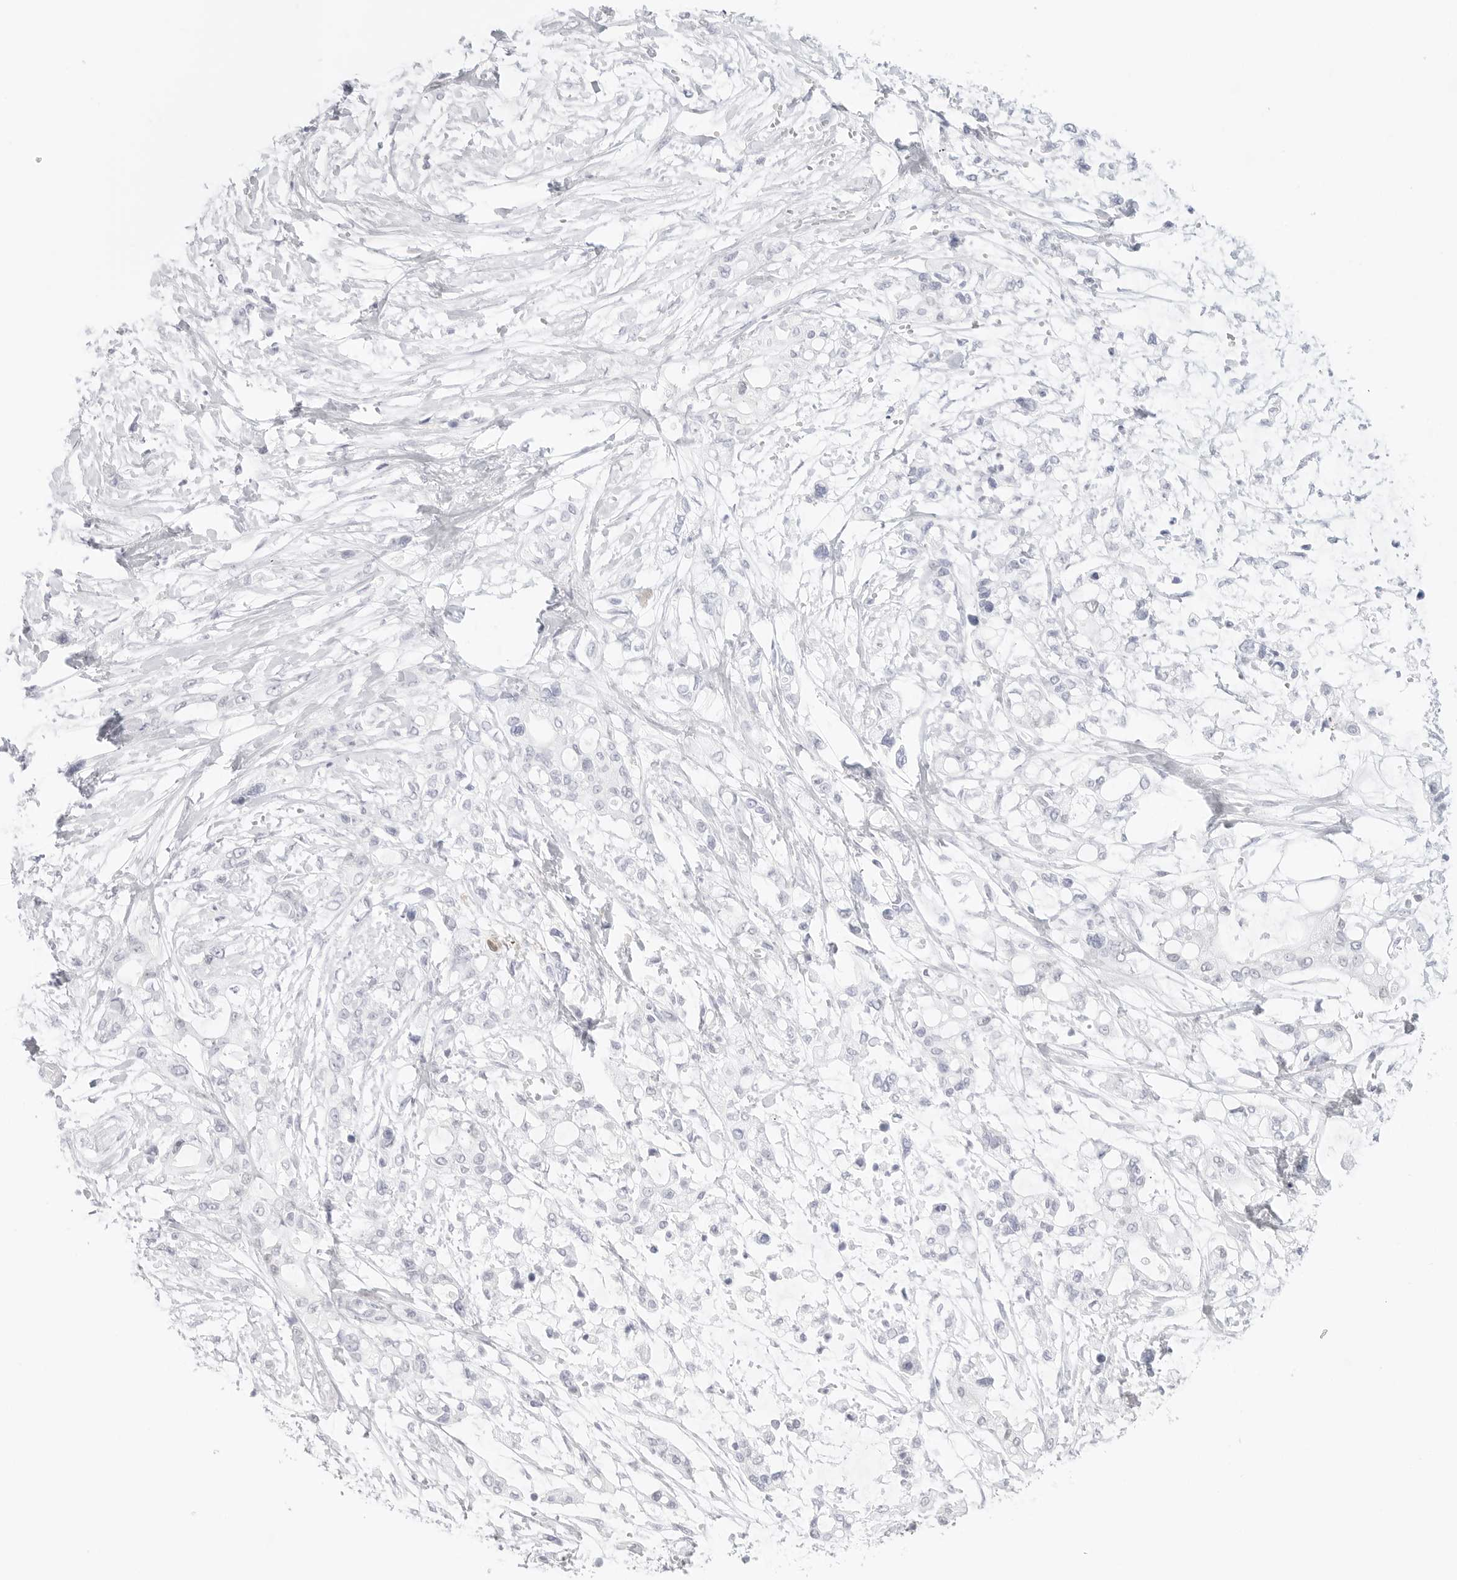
{"staining": {"intensity": "negative", "quantity": "none", "location": "none"}, "tissue": "pancreatic cancer", "cell_type": "Tumor cells", "image_type": "cancer", "snomed": [{"axis": "morphology", "description": "Adenocarcinoma, NOS"}, {"axis": "topography", "description": "Pancreas"}], "caption": "DAB immunohistochemical staining of human pancreatic cancer demonstrates no significant positivity in tumor cells.", "gene": "SLC9A3R1", "patient": {"sex": "male", "age": 68}}